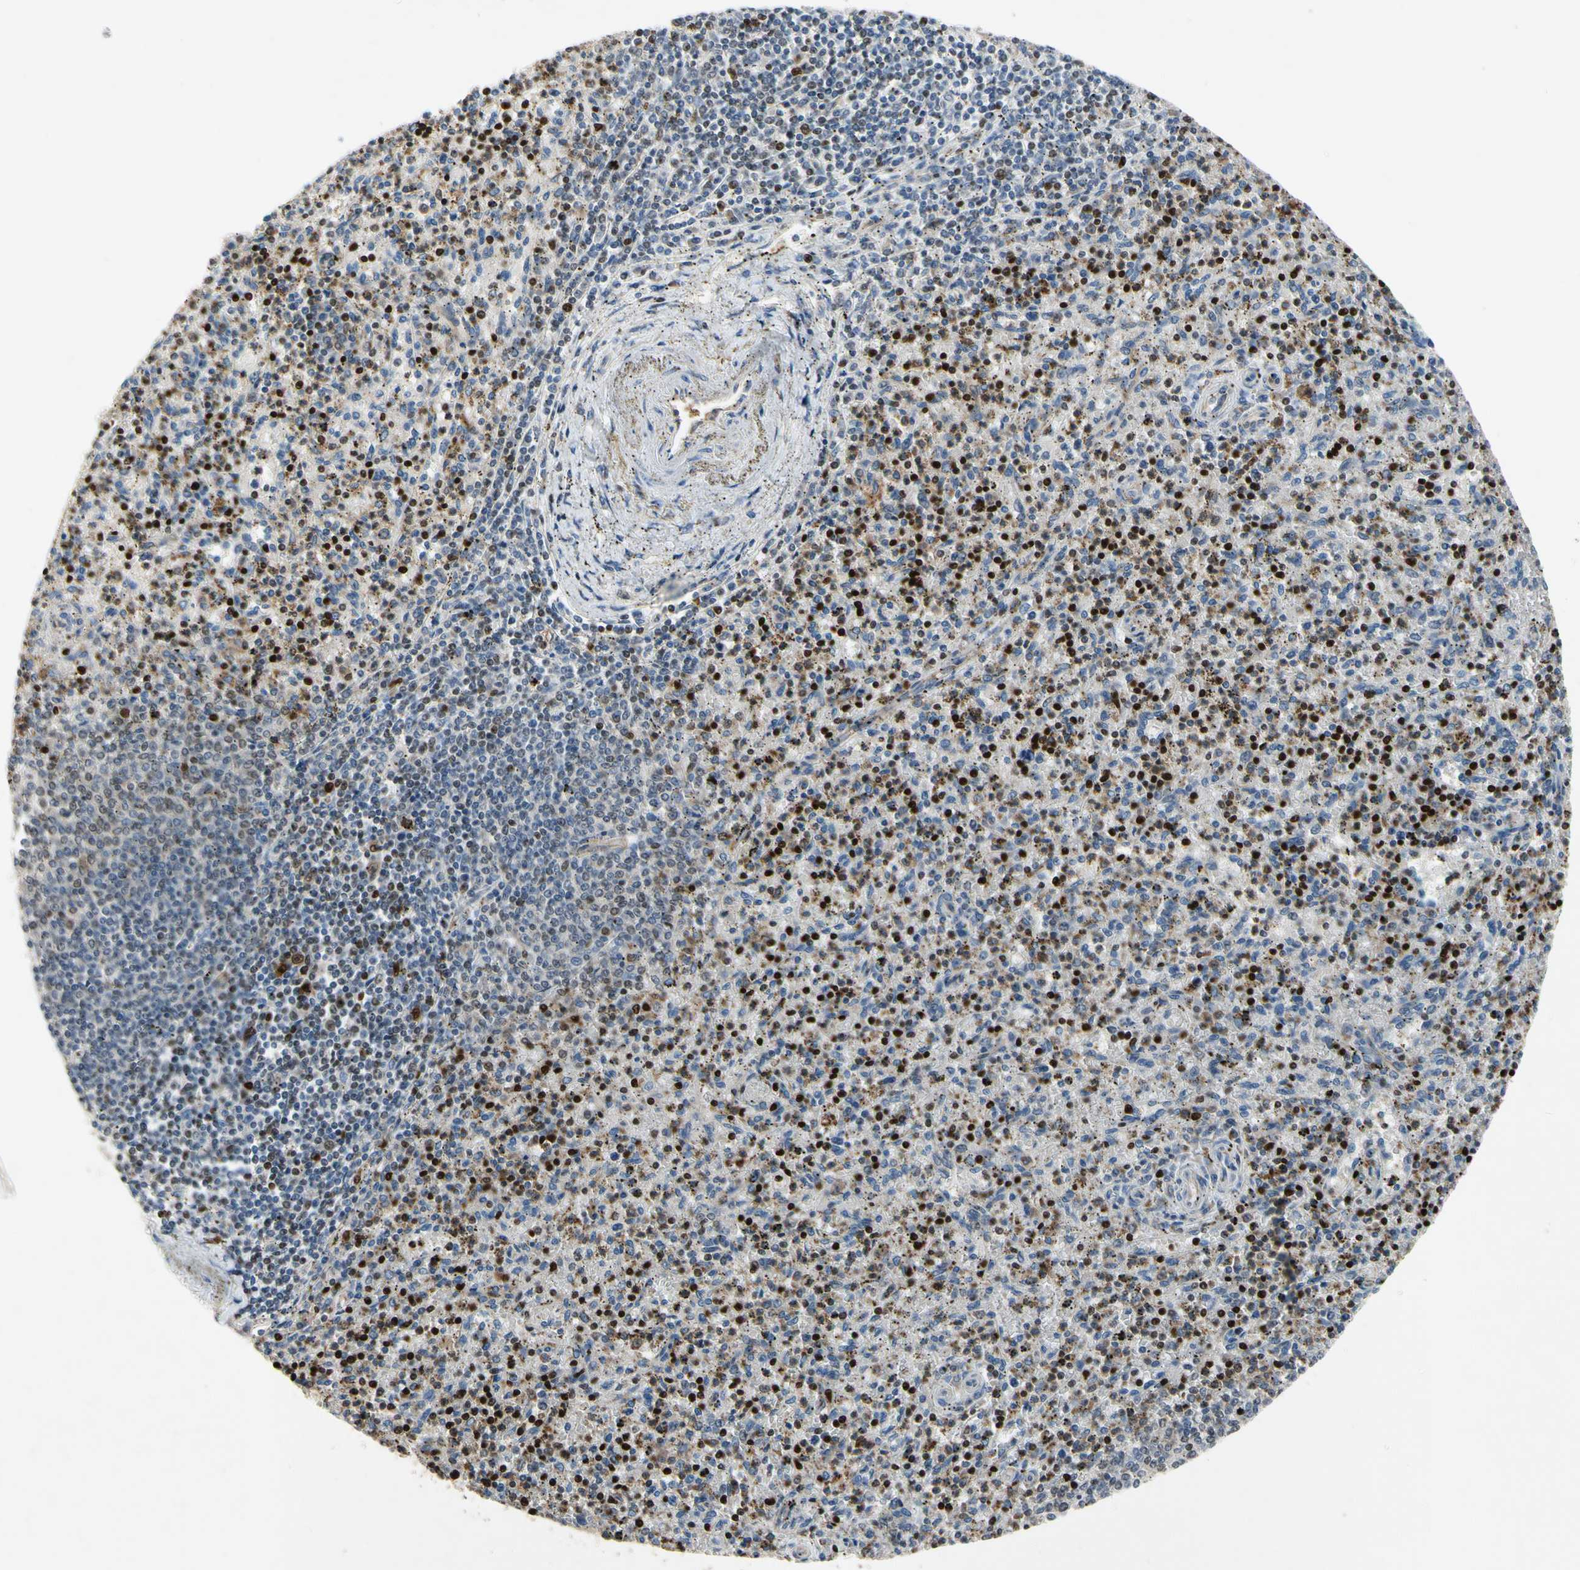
{"staining": {"intensity": "strong", "quantity": "25%-75%", "location": "nuclear"}, "tissue": "spleen", "cell_type": "Cells in red pulp", "image_type": "normal", "snomed": [{"axis": "morphology", "description": "Normal tissue, NOS"}, {"axis": "topography", "description": "Spleen"}], "caption": "Protein expression analysis of normal spleen displays strong nuclear positivity in about 25%-75% of cells in red pulp.", "gene": "TBX21", "patient": {"sex": "male", "age": 72}}